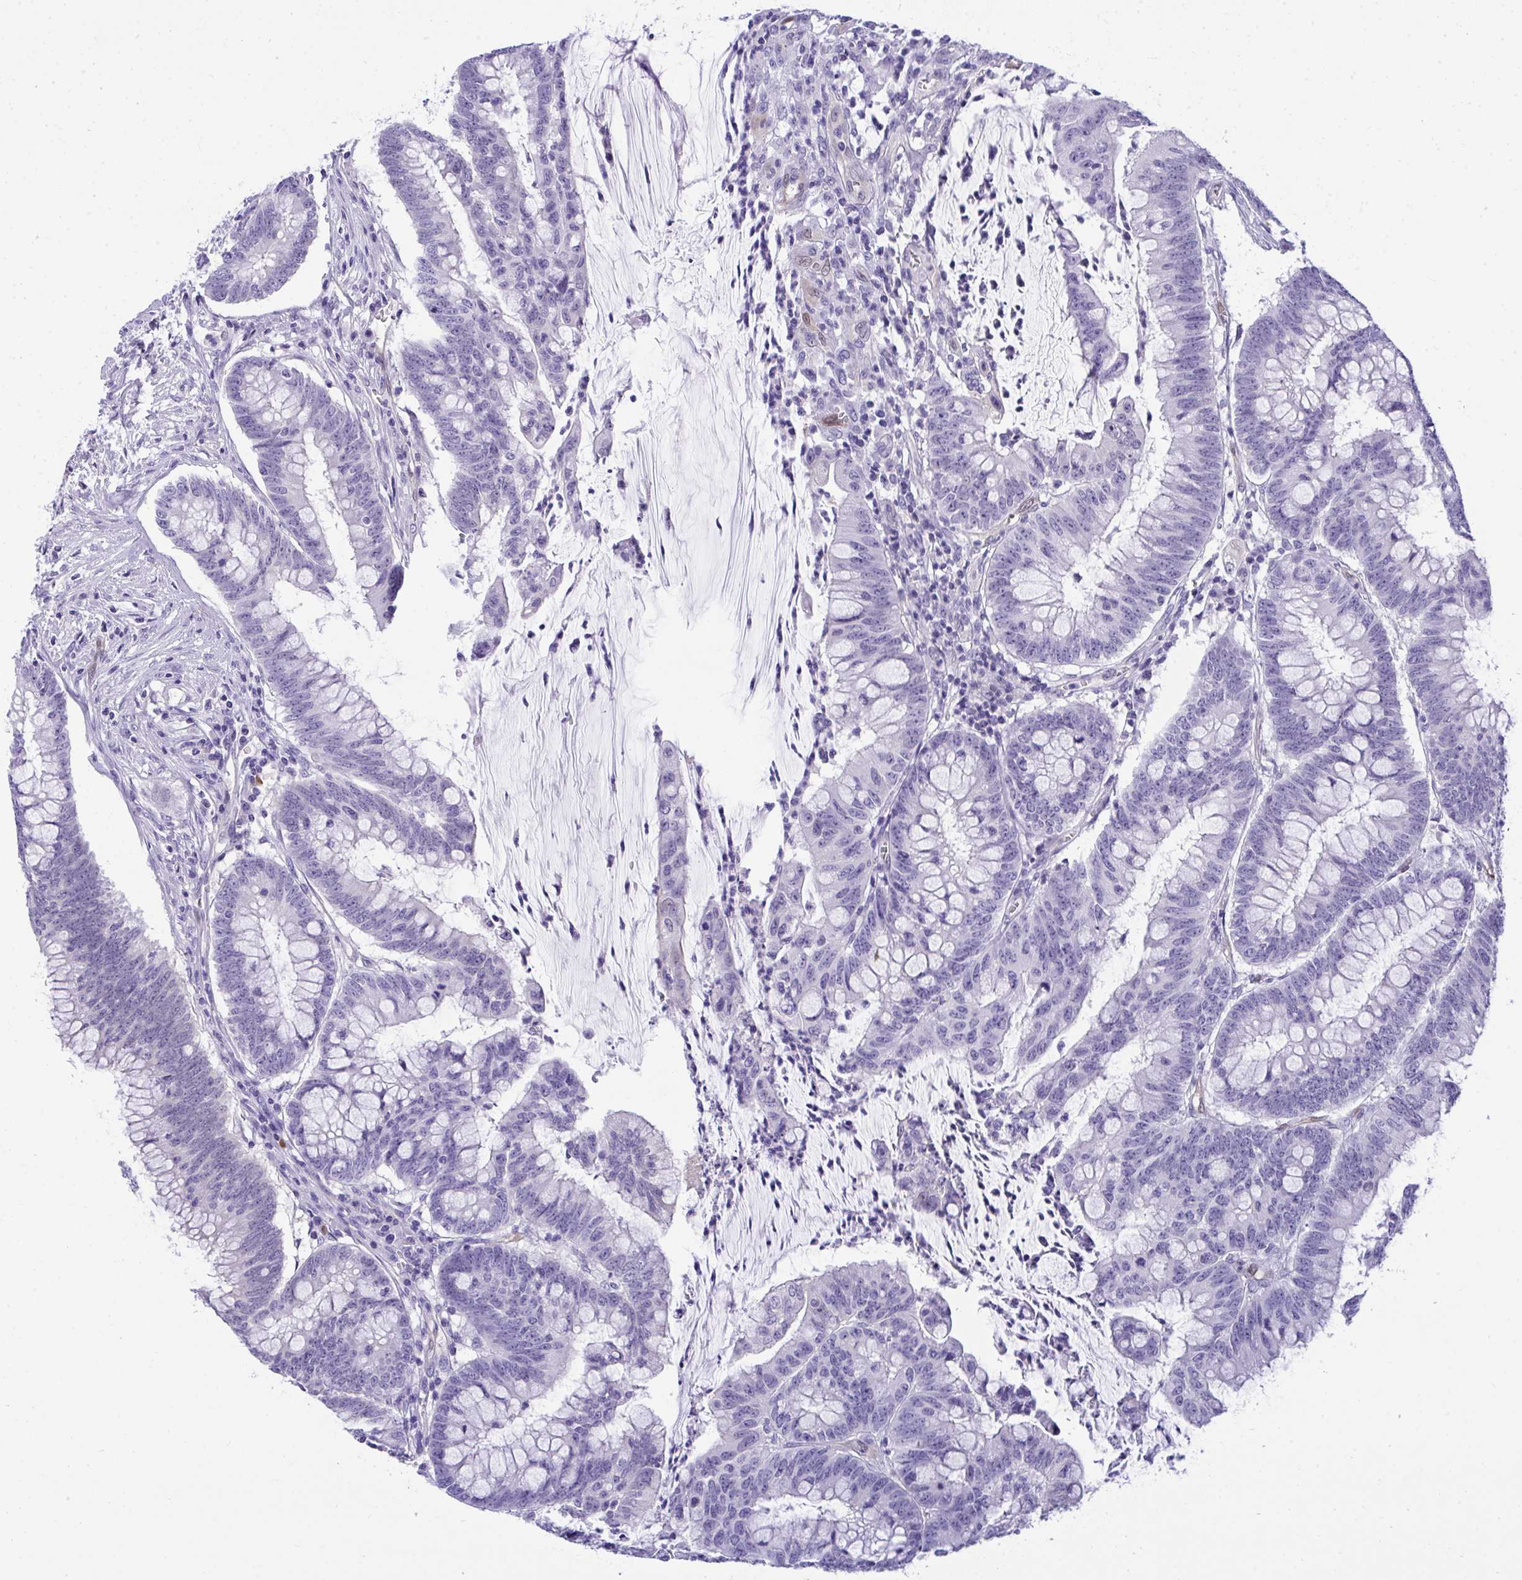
{"staining": {"intensity": "negative", "quantity": "none", "location": "none"}, "tissue": "colorectal cancer", "cell_type": "Tumor cells", "image_type": "cancer", "snomed": [{"axis": "morphology", "description": "Adenocarcinoma, NOS"}, {"axis": "topography", "description": "Colon"}], "caption": "Colorectal adenocarcinoma was stained to show a protein in brown. There is no significant staining in tumor cells.", "gene": "PGM2L1", "patient": {"sex": "male", "age": 62}}